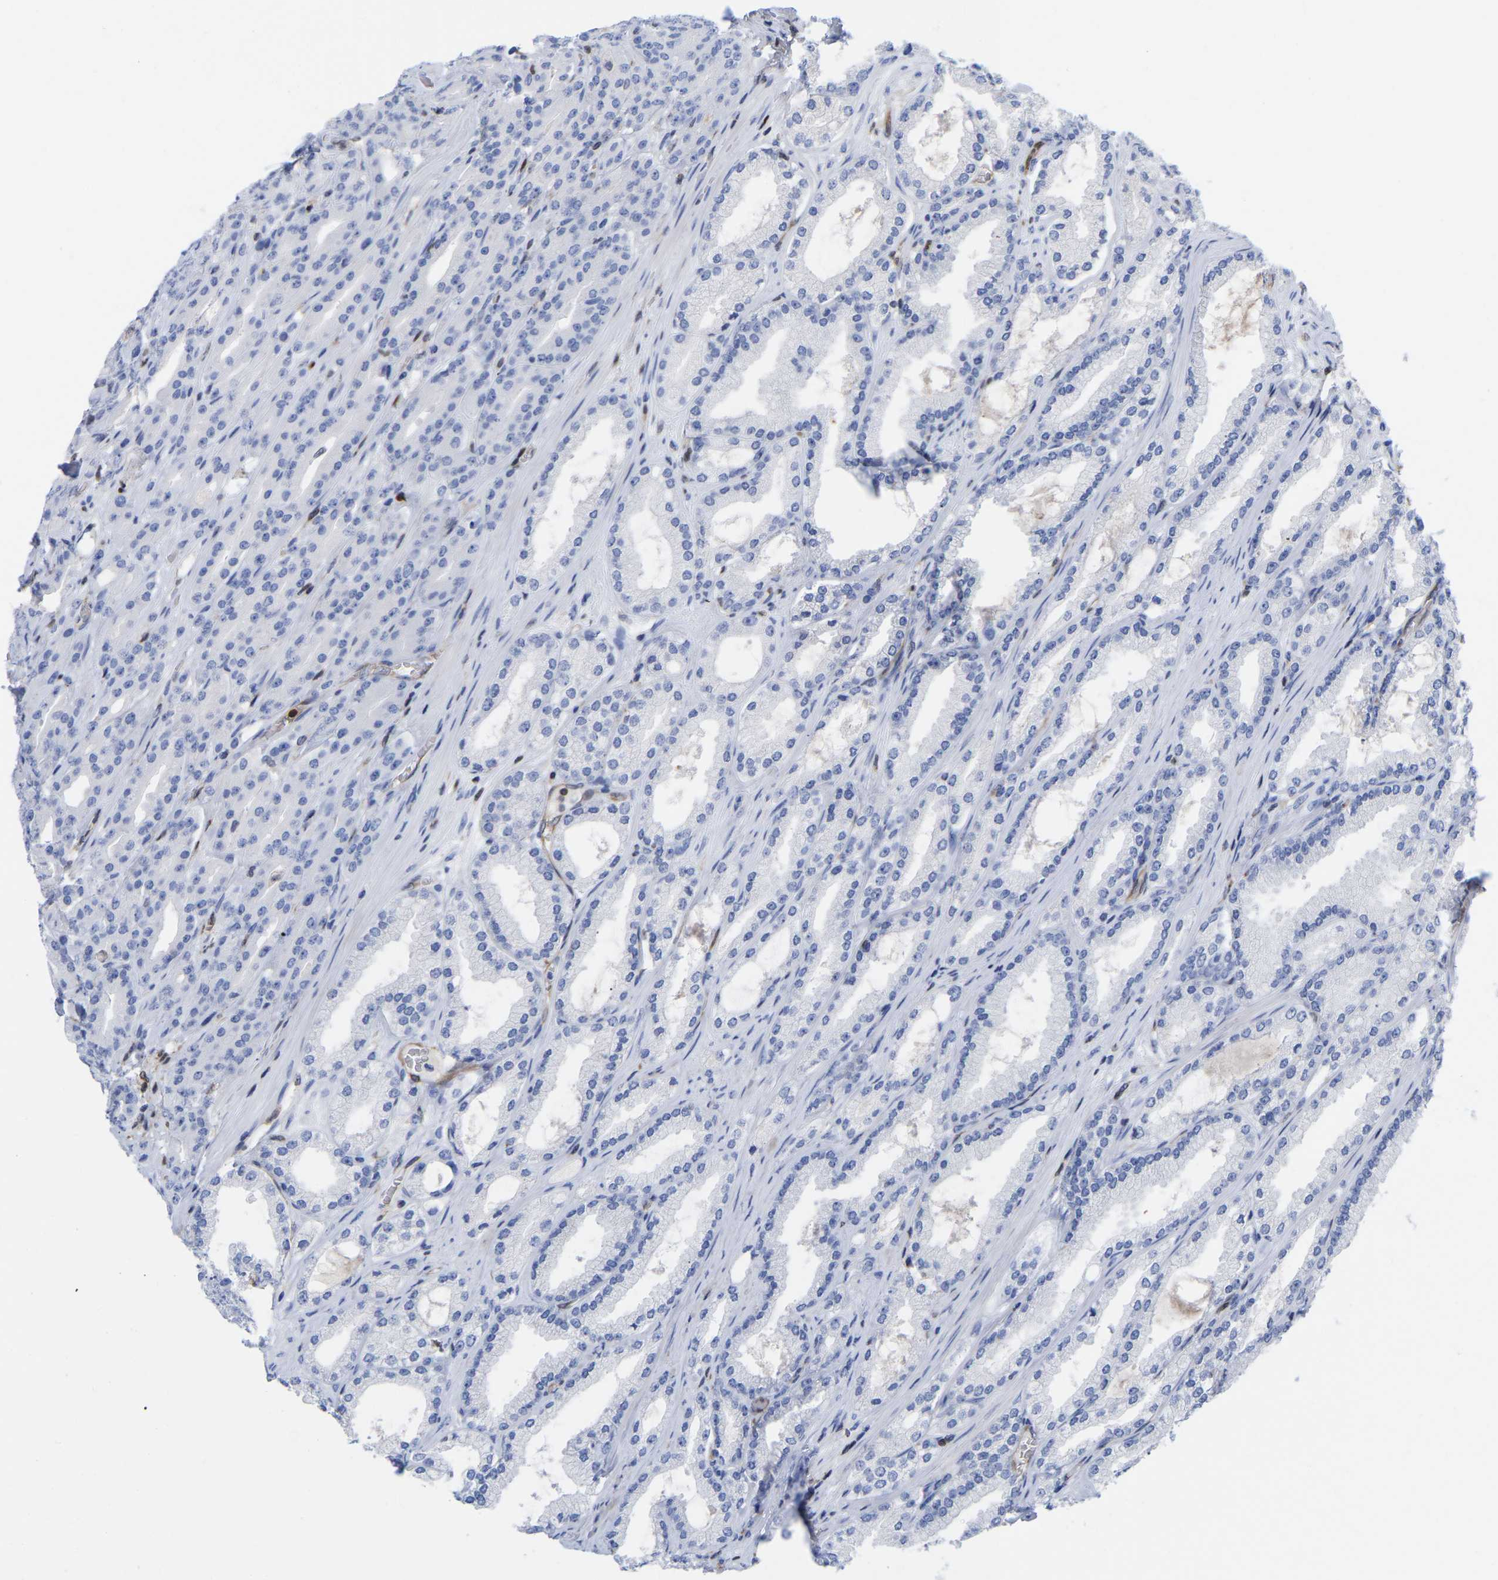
{"staining": {"intensity": "negative", "quantity": "none", "location": "none"}, "tissue": "prostate cancer", "cell_type": "Tumor cells", "image_type": "cancer", "snomed": [{"axis": "morphology", "description": "Adenocarcinoma, High grade"}, {"axis": "topography", "description": "Prostate"}], "caption": "The image displays no significant positivity in tumor cells of prostate cancer (high-grade adenocarcinoma).", "gene": "GIMAP4", "patient": {"sex": "male", "age": 71}}